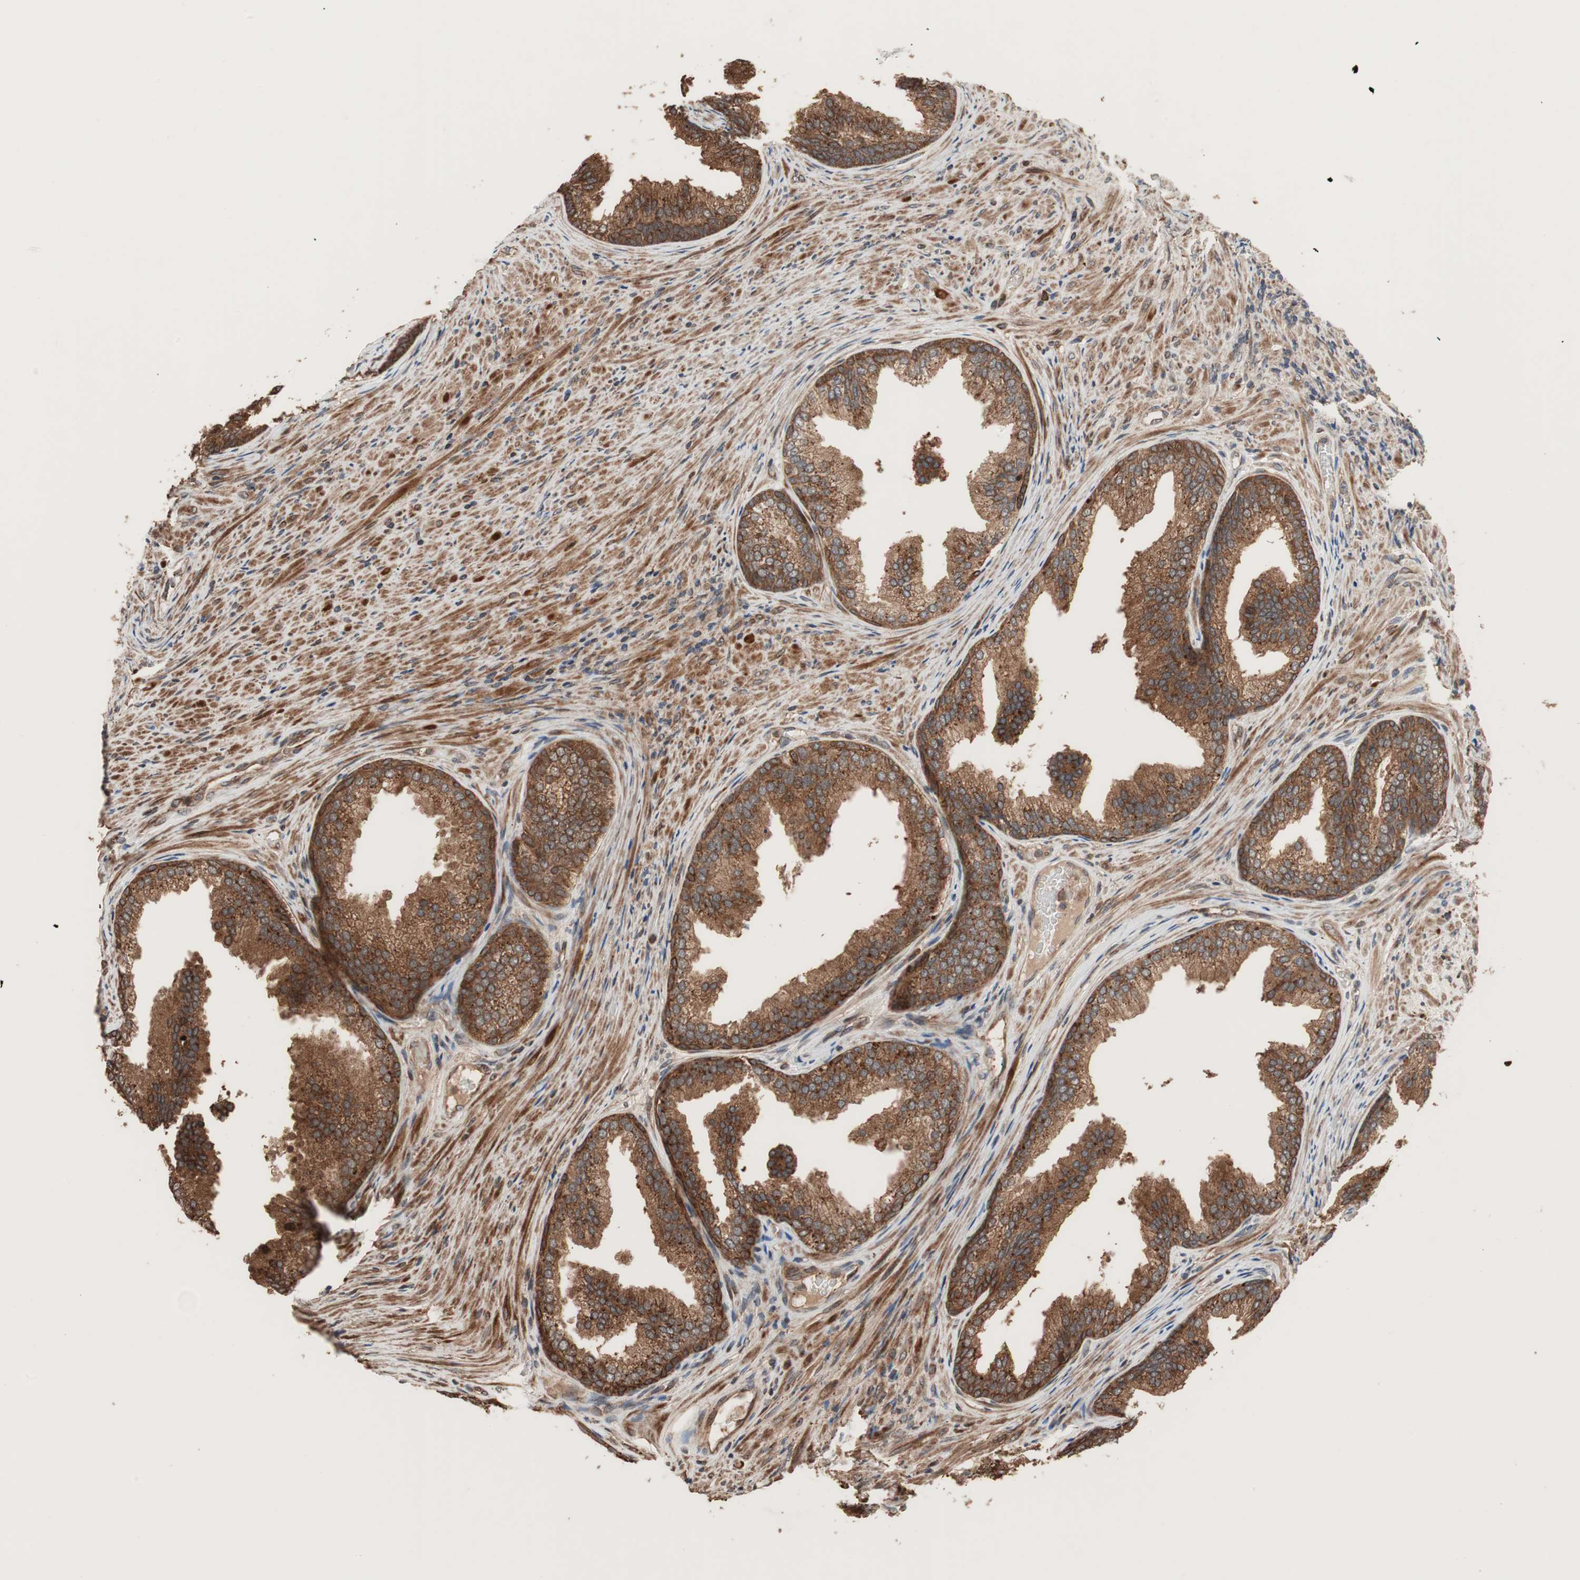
{"staining": {"intensity": "strong", "quantity": ">75%", "location": "cytoplasmic/membranous"}, "tissue": "prostate", "cell_type": "Glandular cells", "image_type": "normal", "snomed": [{"axis": "morphology", "description": "Normal tissue, NOS"}, {"axis": "topography", "description": "Prostate"}], "caption": "The immunohistochemical stain labels strong cytoplasmic/membranous staining in glandular cells of normal prostate.", "gene": "RAB1A", "patient": {"sex": "male", "age": 76}}